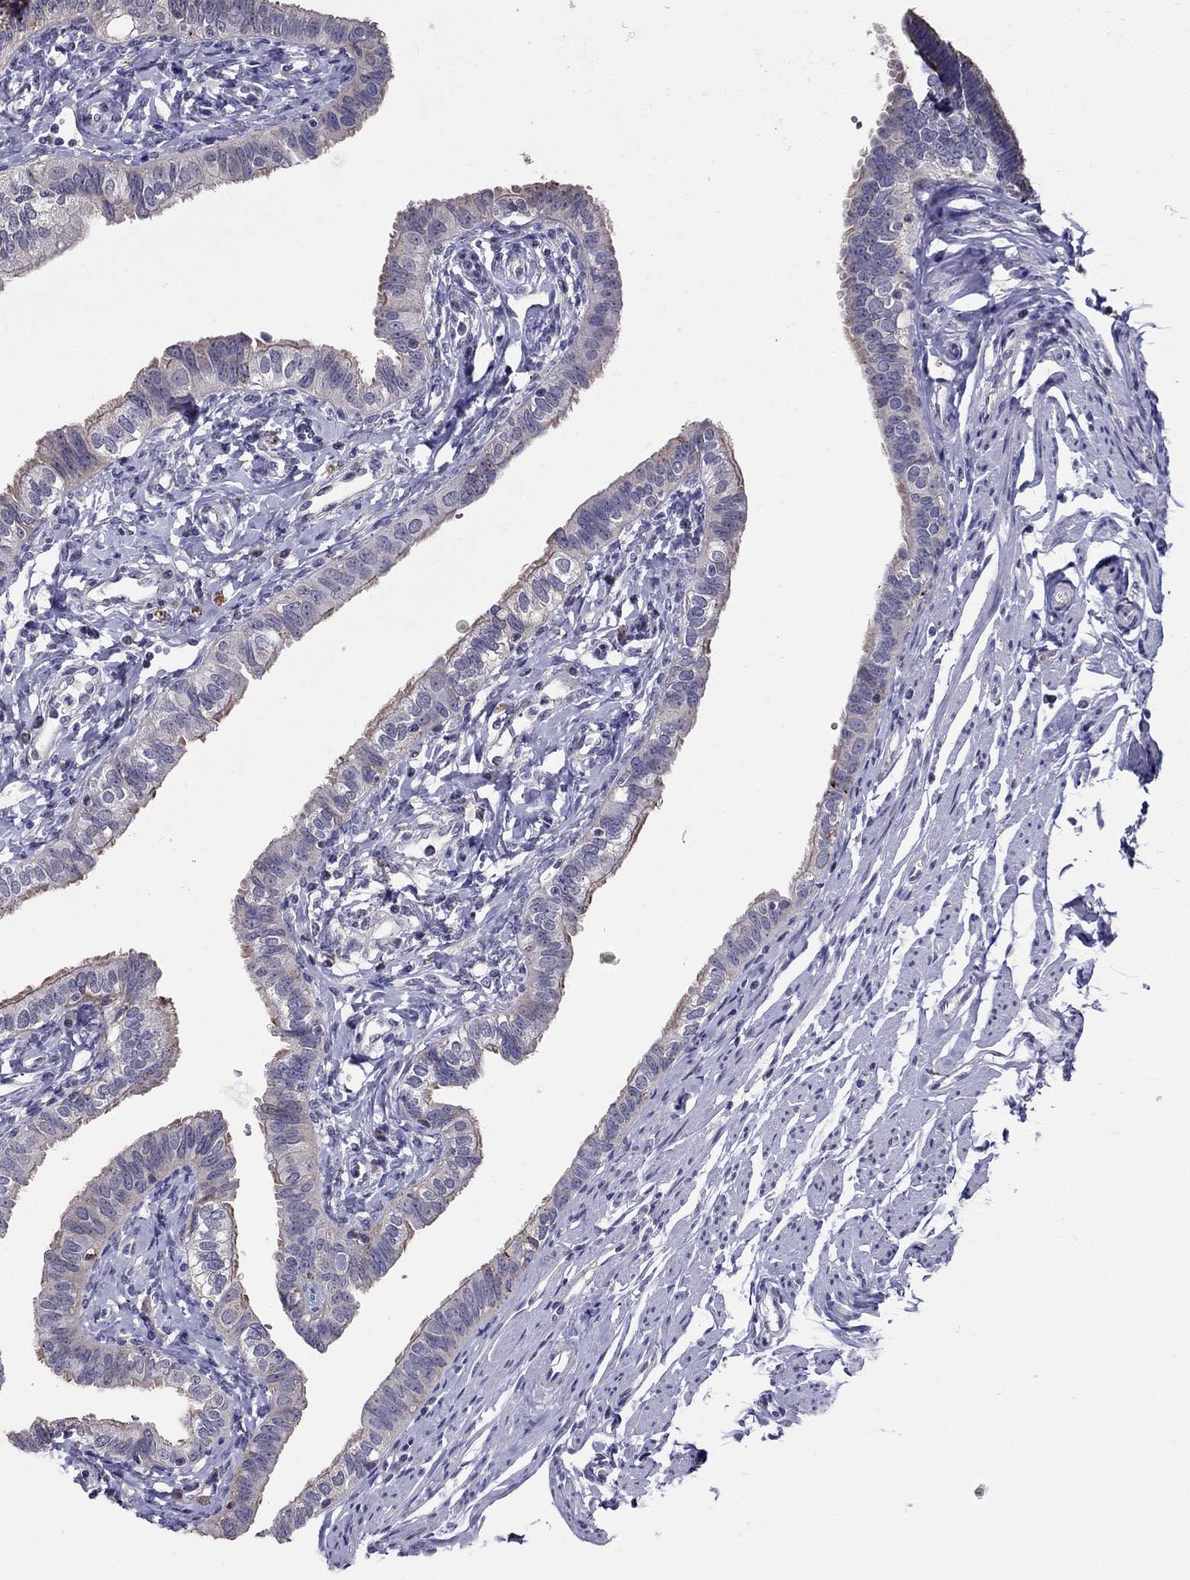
{"staining": {"intensity": "moderate", "quantity": "<25%", "location": "cytoplasmic/membranous"}, "tissue": "fallopian tube", "cell_type": "Glandular cells", "image_type": "normal", "snomed": [{"axis": "morphology", "description": "Normal tissue, NOS"}, {"axis": "topography", "description": "Fallopian tube"}], "caption": "This is an image of immunohistochemistry (IHC) staining of benign fallopian tube, which shows moderate positivity in the cytoplasmic/membranous of glandular cells.", "gene": "MAGEB4", "patient": {"sex": "female", "age": 54}}